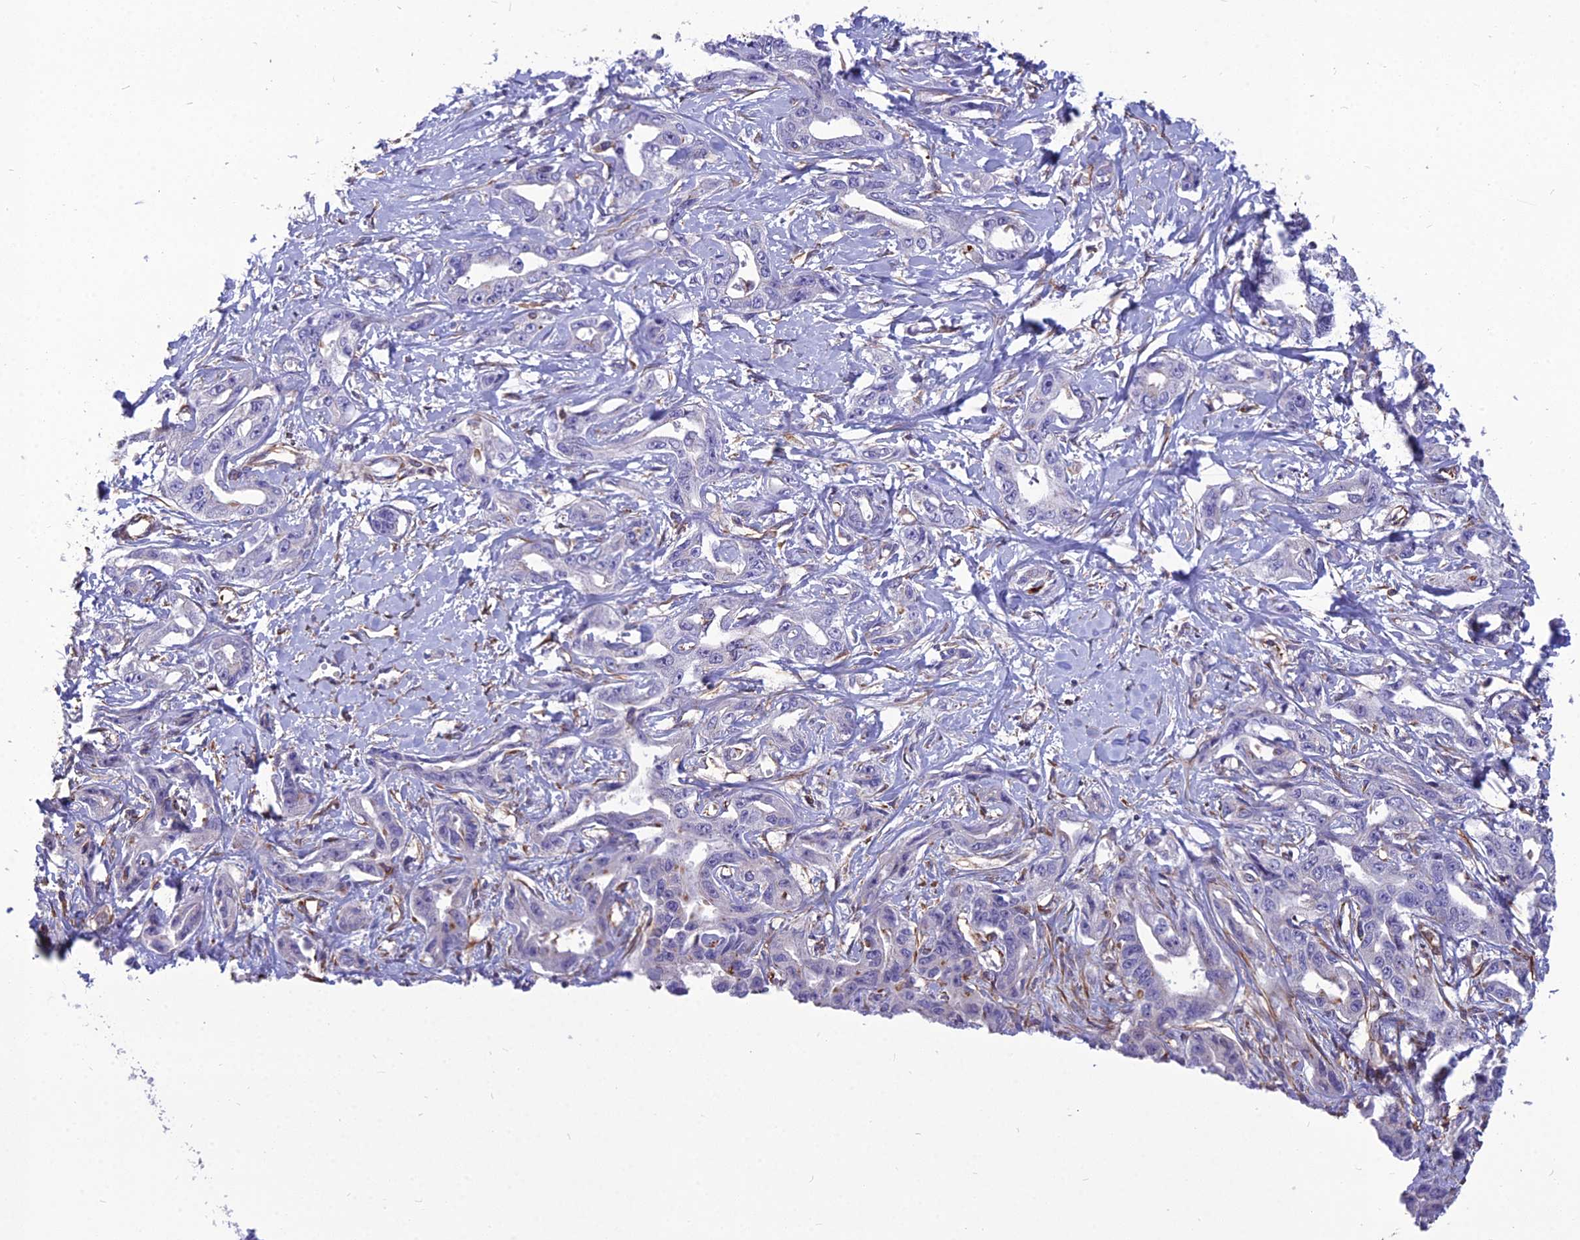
{"staining": {"intensity": "negative", "quantity": "none", "location": "none"}, "tissue": "liver cancer", "cell_type": "Tumor cells", "image_type": "cancer", "snomed": [{"axis": "morphology", "description": "Cholangiocarcinoma"}, {"axis": "topography", "description": "Liver"}], "caption": "High power microscopy image of an IHC micrograph of cholangiocarcinoma (liver), revealing no significant staining in tumor cells. (Brightfield microscopy of DAB (3,3'-diaminobenzidine) IHC at high magnification).", "gene": "PSMD11", "patient": {"sex": "male", "age": 59}}